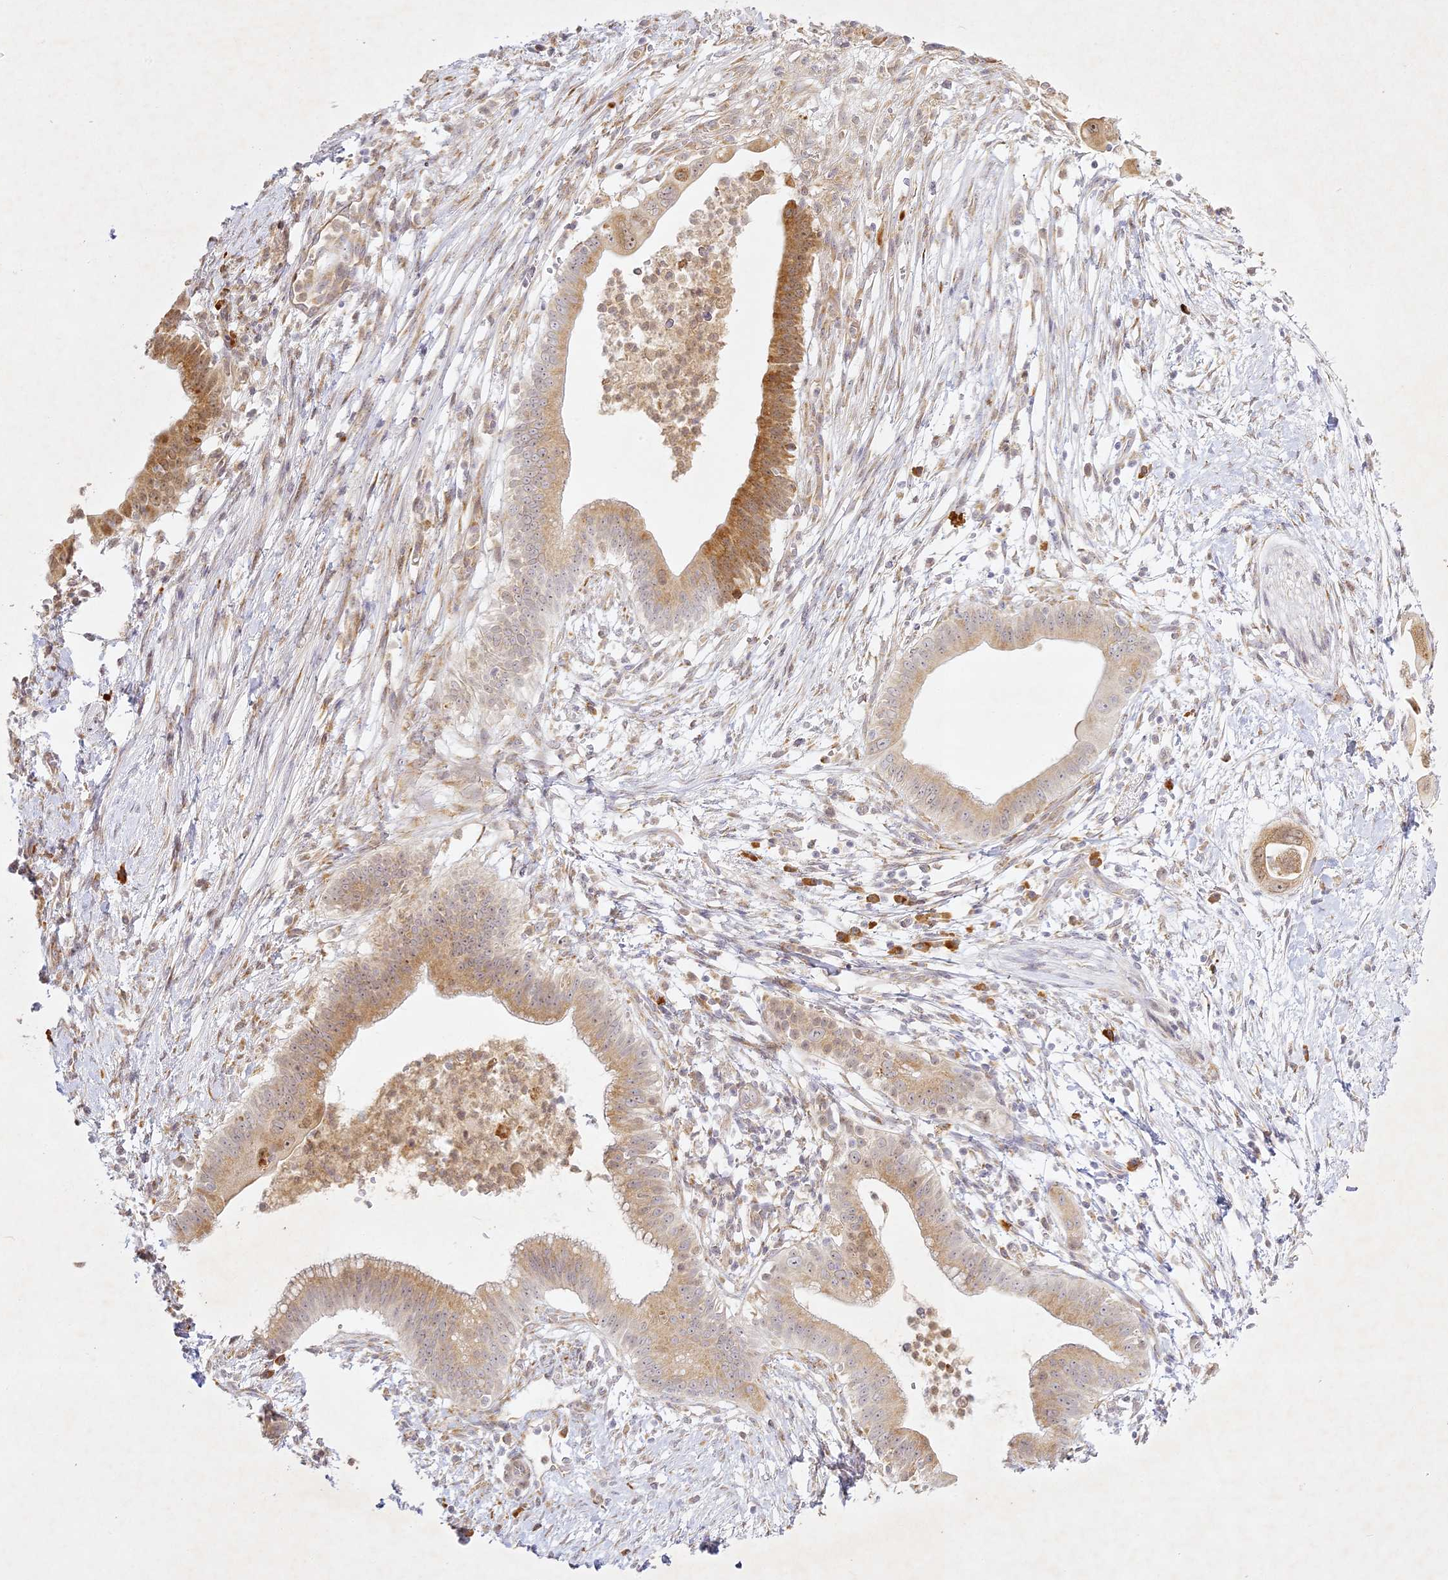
{"staining": {"intensity": "moderate", "quantity": "25%-75%", "location": "cytoplasmic/membranous"}, "tissue": "pancreatic cancer", "cell_type": "Tumor cells", "image_type": "cancer", "snomed": [{"axis": "morphology", "description": "Adenocarcinoma, NOS"}, {"axis": "topography", "description": "Pancreas"}], "caption": "A medium amount of moderate cytoplasmic/membranous positivity is identified in about 25%-75% of tumor cells in adenocarcinoma (pancreatic) tissue.", "gene": "SLC30A5", "patient": {"sex": "male", "age": 68}}